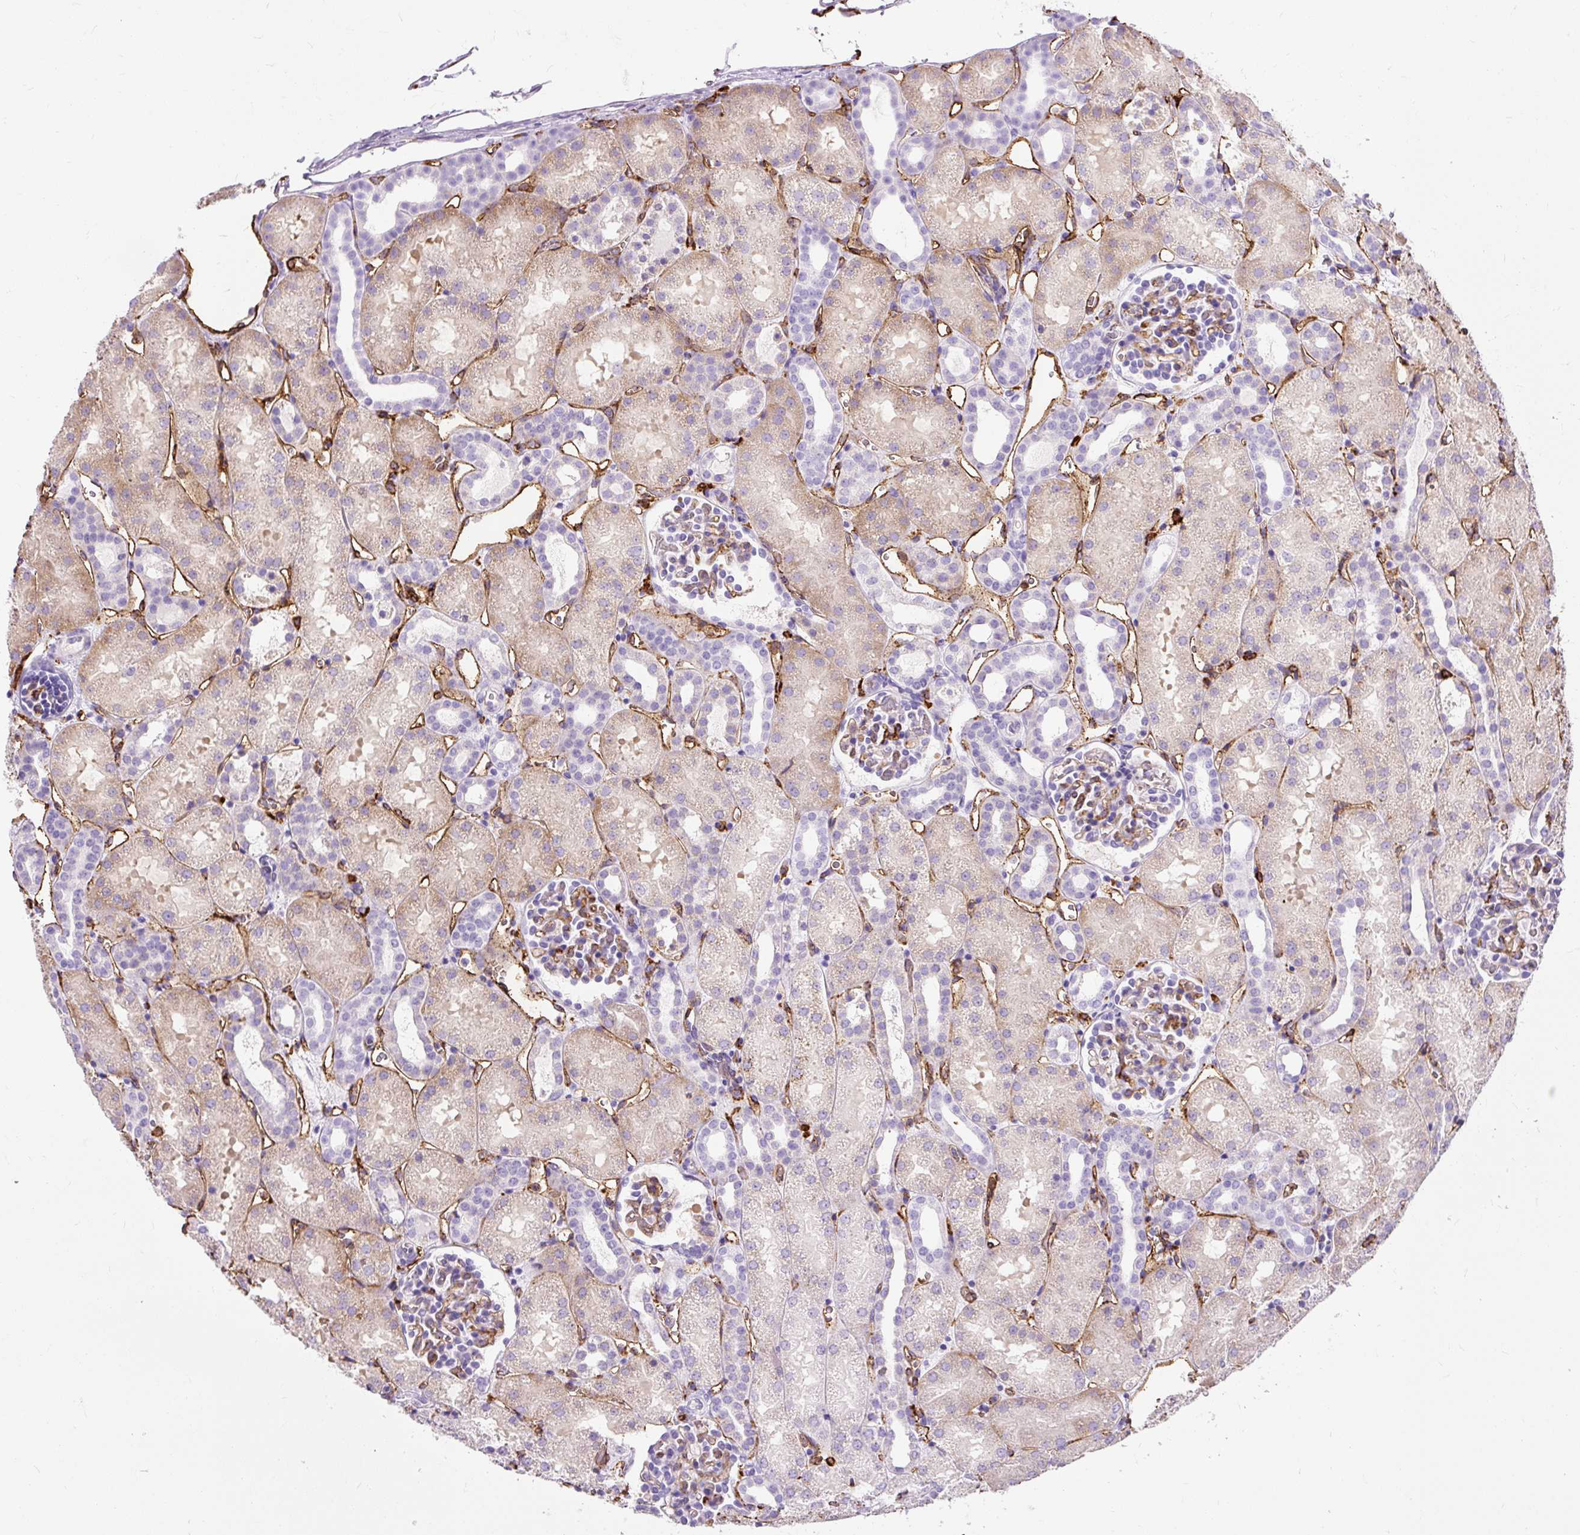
{"staining": {"intensity": "strong", "quantity": "25%-75%", "location": "cytoplasmic/membranous"}, "tissue": "kidney", "cell_type": "Cells in glomeruli", "image_type": "normal", "snomed": [{"axis": "morphology", "description": "Normal tissue, NOS"}, {"axis": "topography", "description": "Kidney"}], "caption": "Protein staining of normal kidney demonstrates strong cytoplasmic/membranous expression in approximately 25%-75% of cells in glomeruli.", "gene": "HLA", "patient": {"sex": "male", "age": 2}}